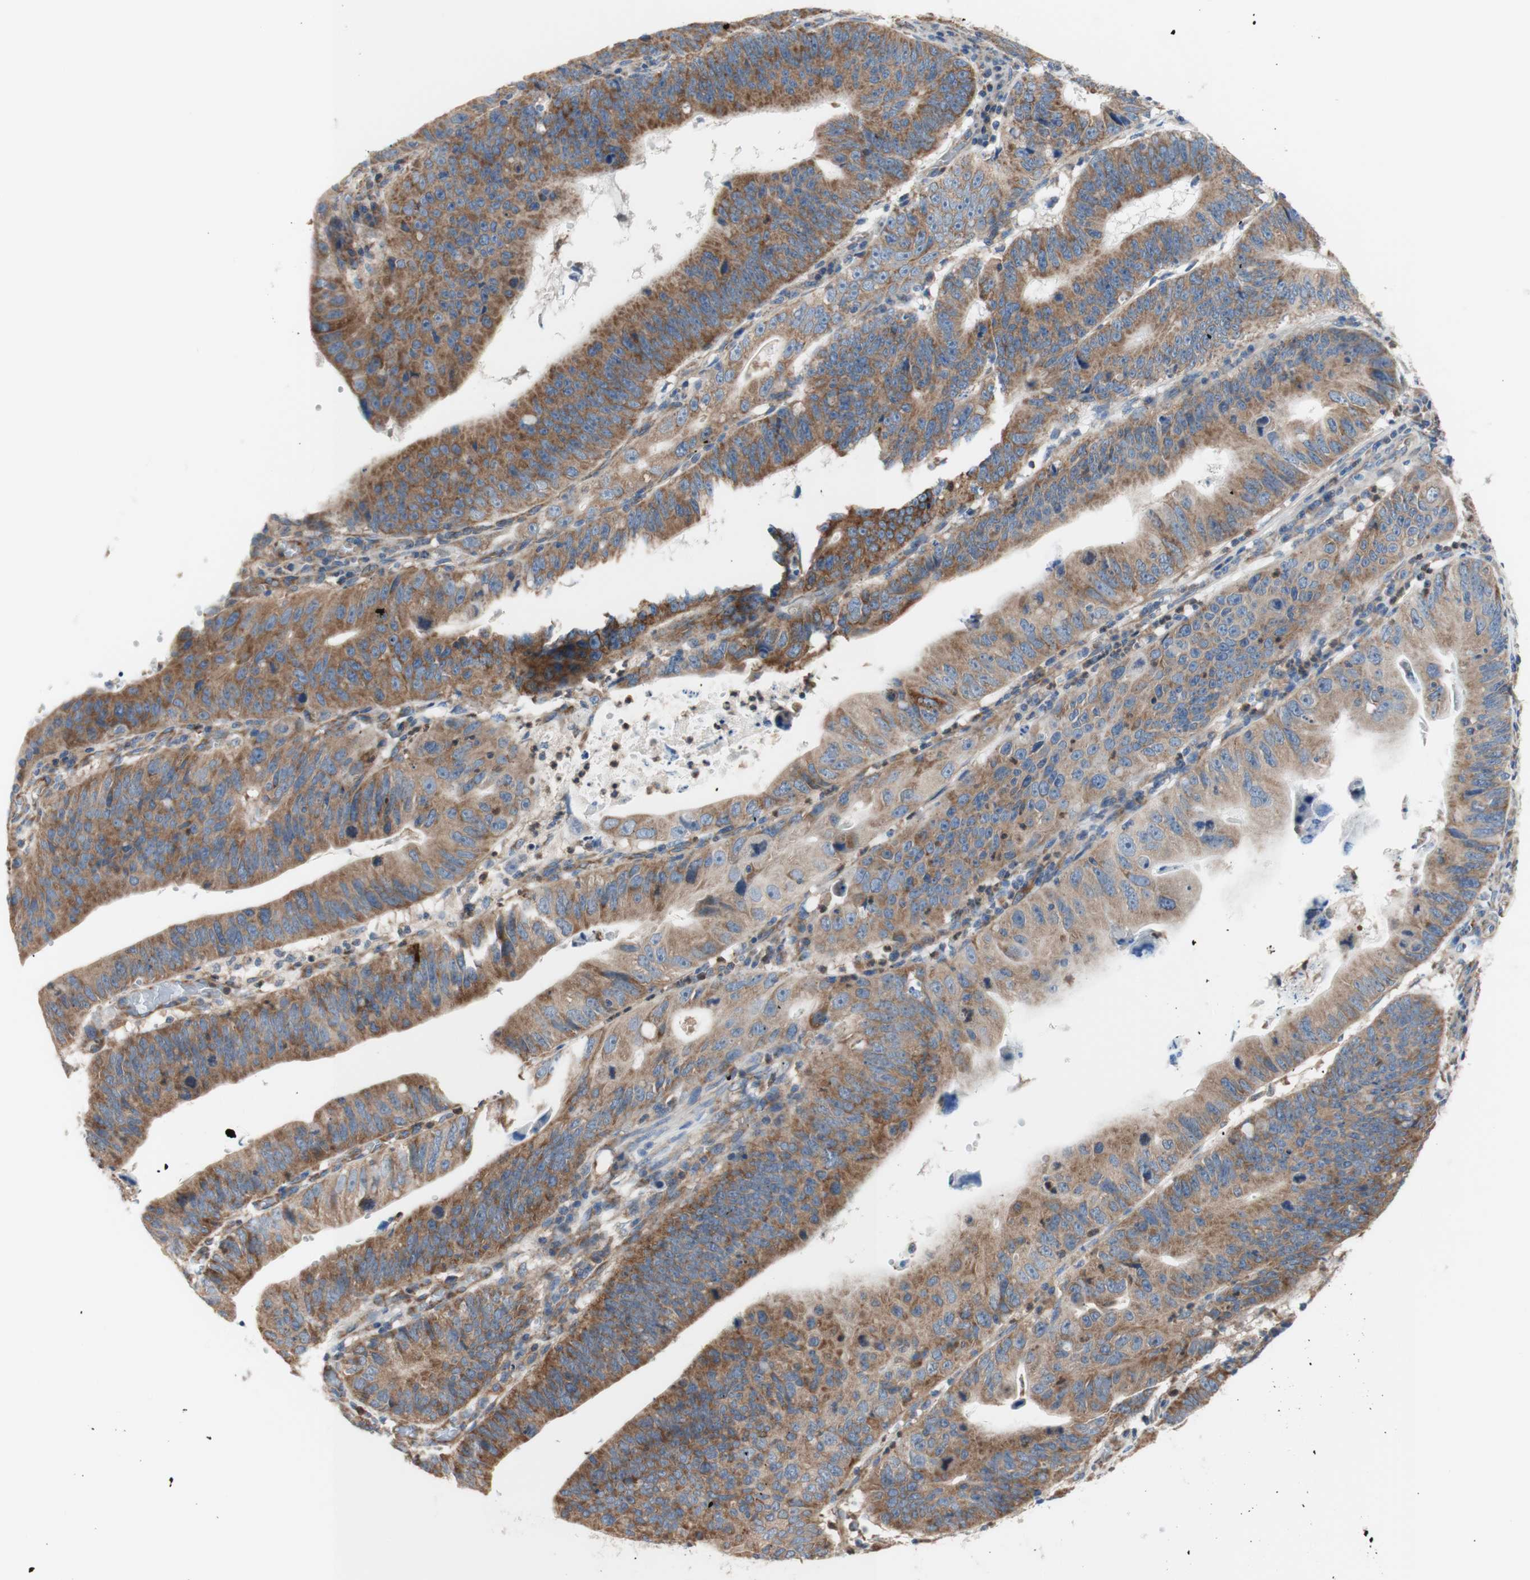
{"staining": {"intensity": "strong", "quantity": ">75%", "location": "cytoplasmic/membranous"}, "tissue": "stomach cancer", "cell_type": "Tumor cells", "image_type": "cancer", "snomed": [{"axis": "morphology", "description": "Adenocarcinoma, NOS"}, {"axis": "topography", "description": "Stomach"}], "caption": "About >75% of tumor cells in adenocarcinoma (stomach) display strong cytoplasmic/membranous protein positivity as visualized by brown immunohistochemical staining.", "gene": "FMR1", "patient": {"sex": "male", "age": 59}}